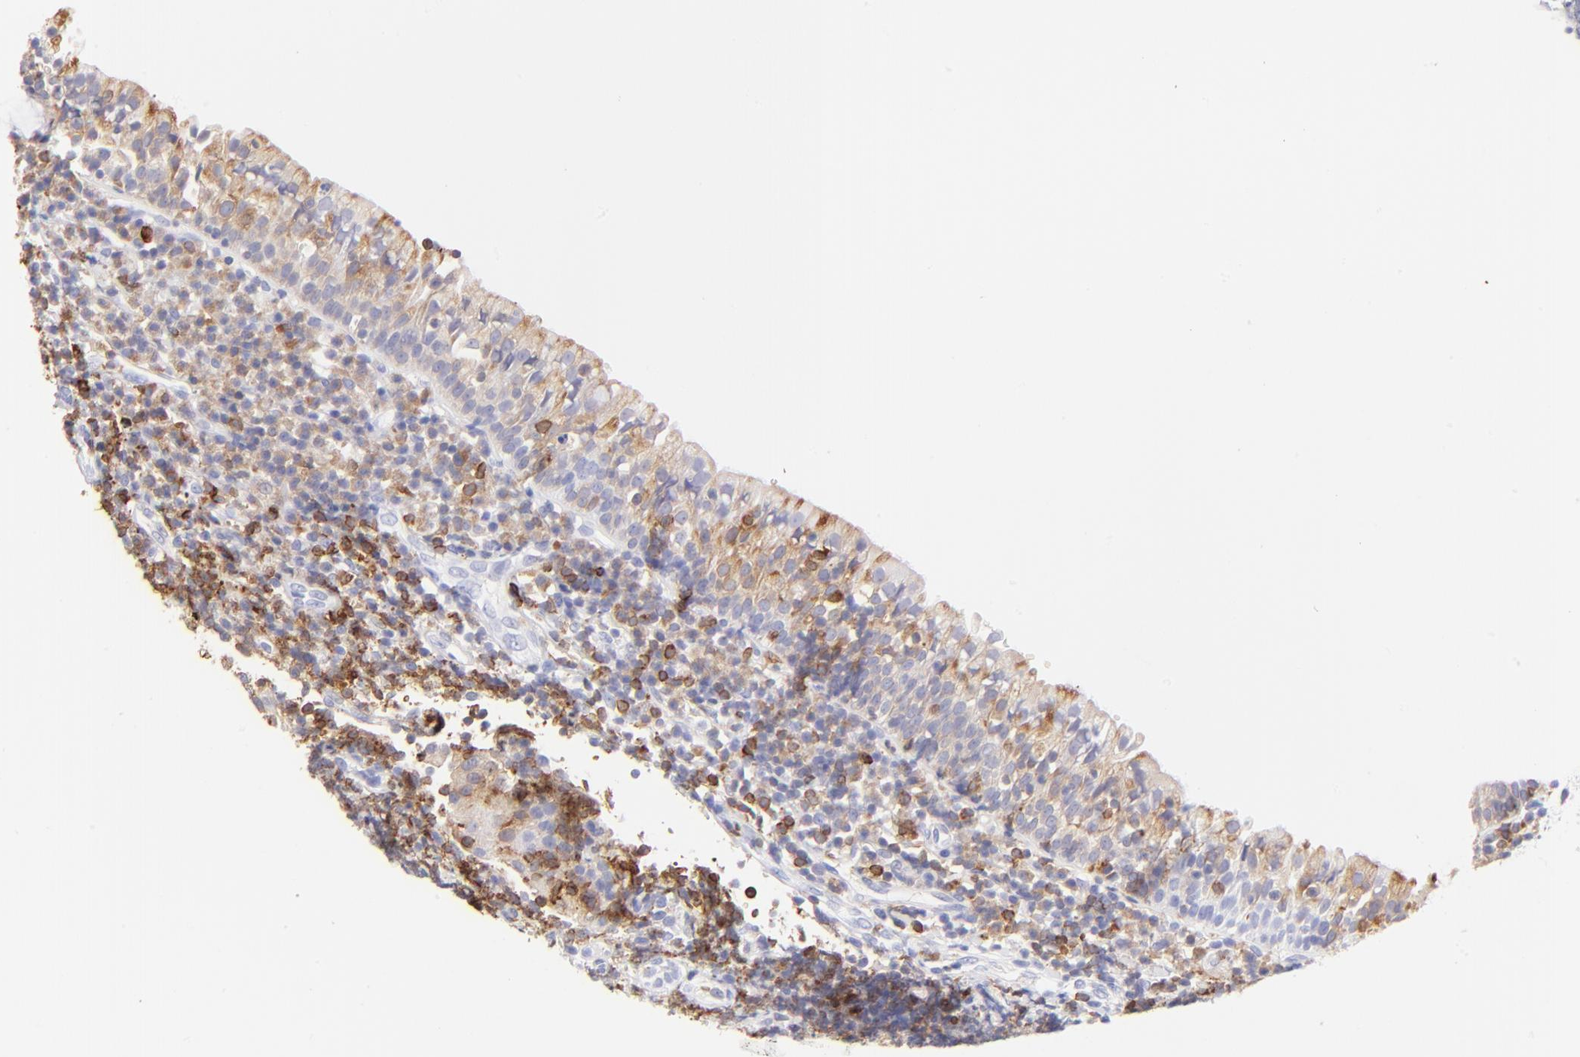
{"staining": {"intensity": "strong", "quantity": ">75%", "location": "cytoplasmic/membranous"}, "tissue": "tonsil", "cell_type": "Germinal center cells", "image_type": "normal", "snomed": [{"axis": "morphology", "description": "Normal tissue, NOS"}, {"axis": "topography", "description": "Tonsil"}], "caption": "Immunohistochemistry of normal tonsil demonstrates high levels of strong cytoplasmic/membranous staining in approximately >75% of germinal center cells.", "gene": "IRAG2", "patient": {"sex": "female", "age": 40}}